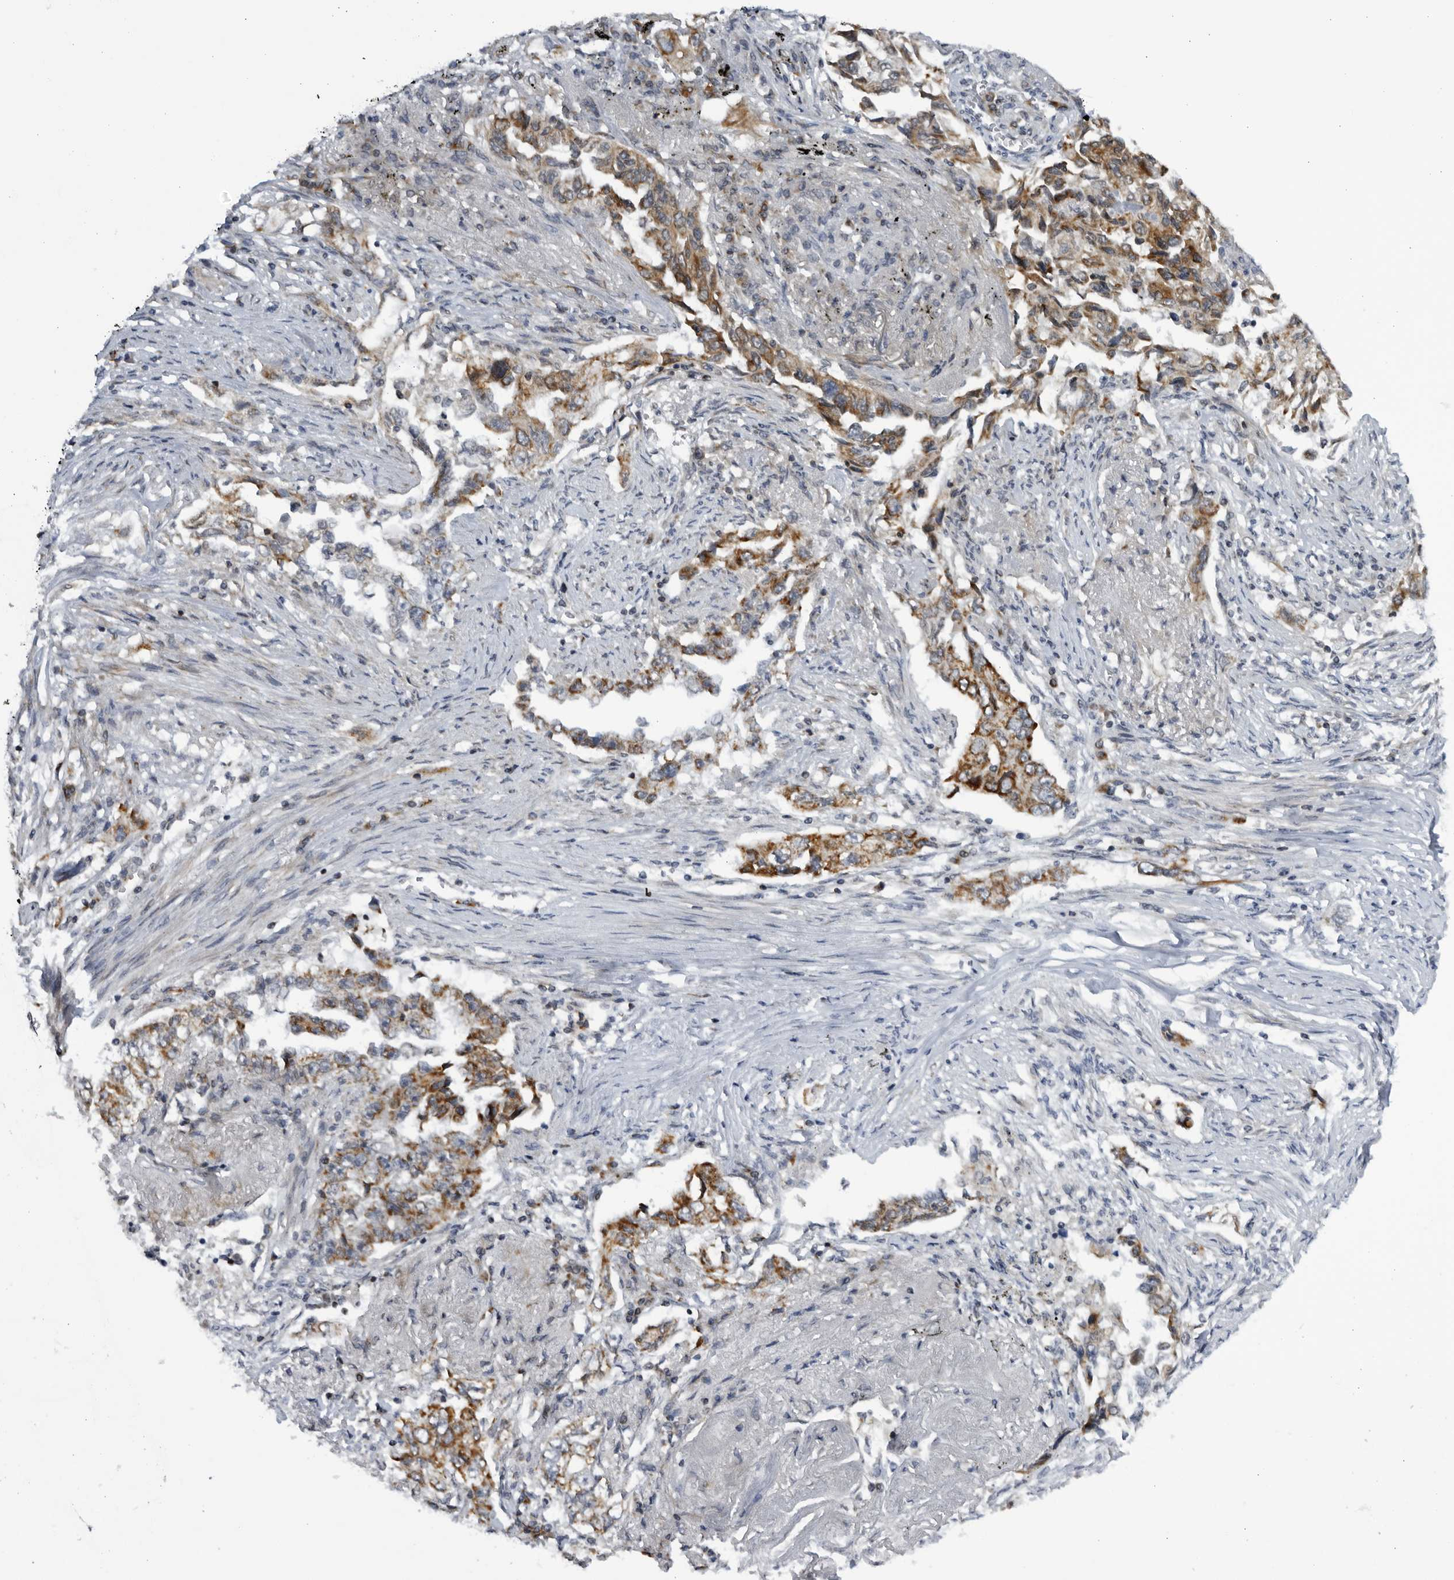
{"staining": {"intensity": "moderate", "quantity": ">75%", "location": "cytoplasmic/membranous"}, "tissue": "lung cancer", "cell_type": "Tumor cells", "image_type": "cancer", "snomed": [{"axis": "morphology", "description": "Adenocarcinoma, NOS"}, {"axis": "topography", "description": "Lung"}], "caption": "Brown immunohistochemical staining in human lung adenocarcinoma exhibits moderate cytoplasmic/membranous expression in approximately >75% of tumor cells.", "gene": "SLC25A22", "patient": {"sex": "female", "age": 51}}